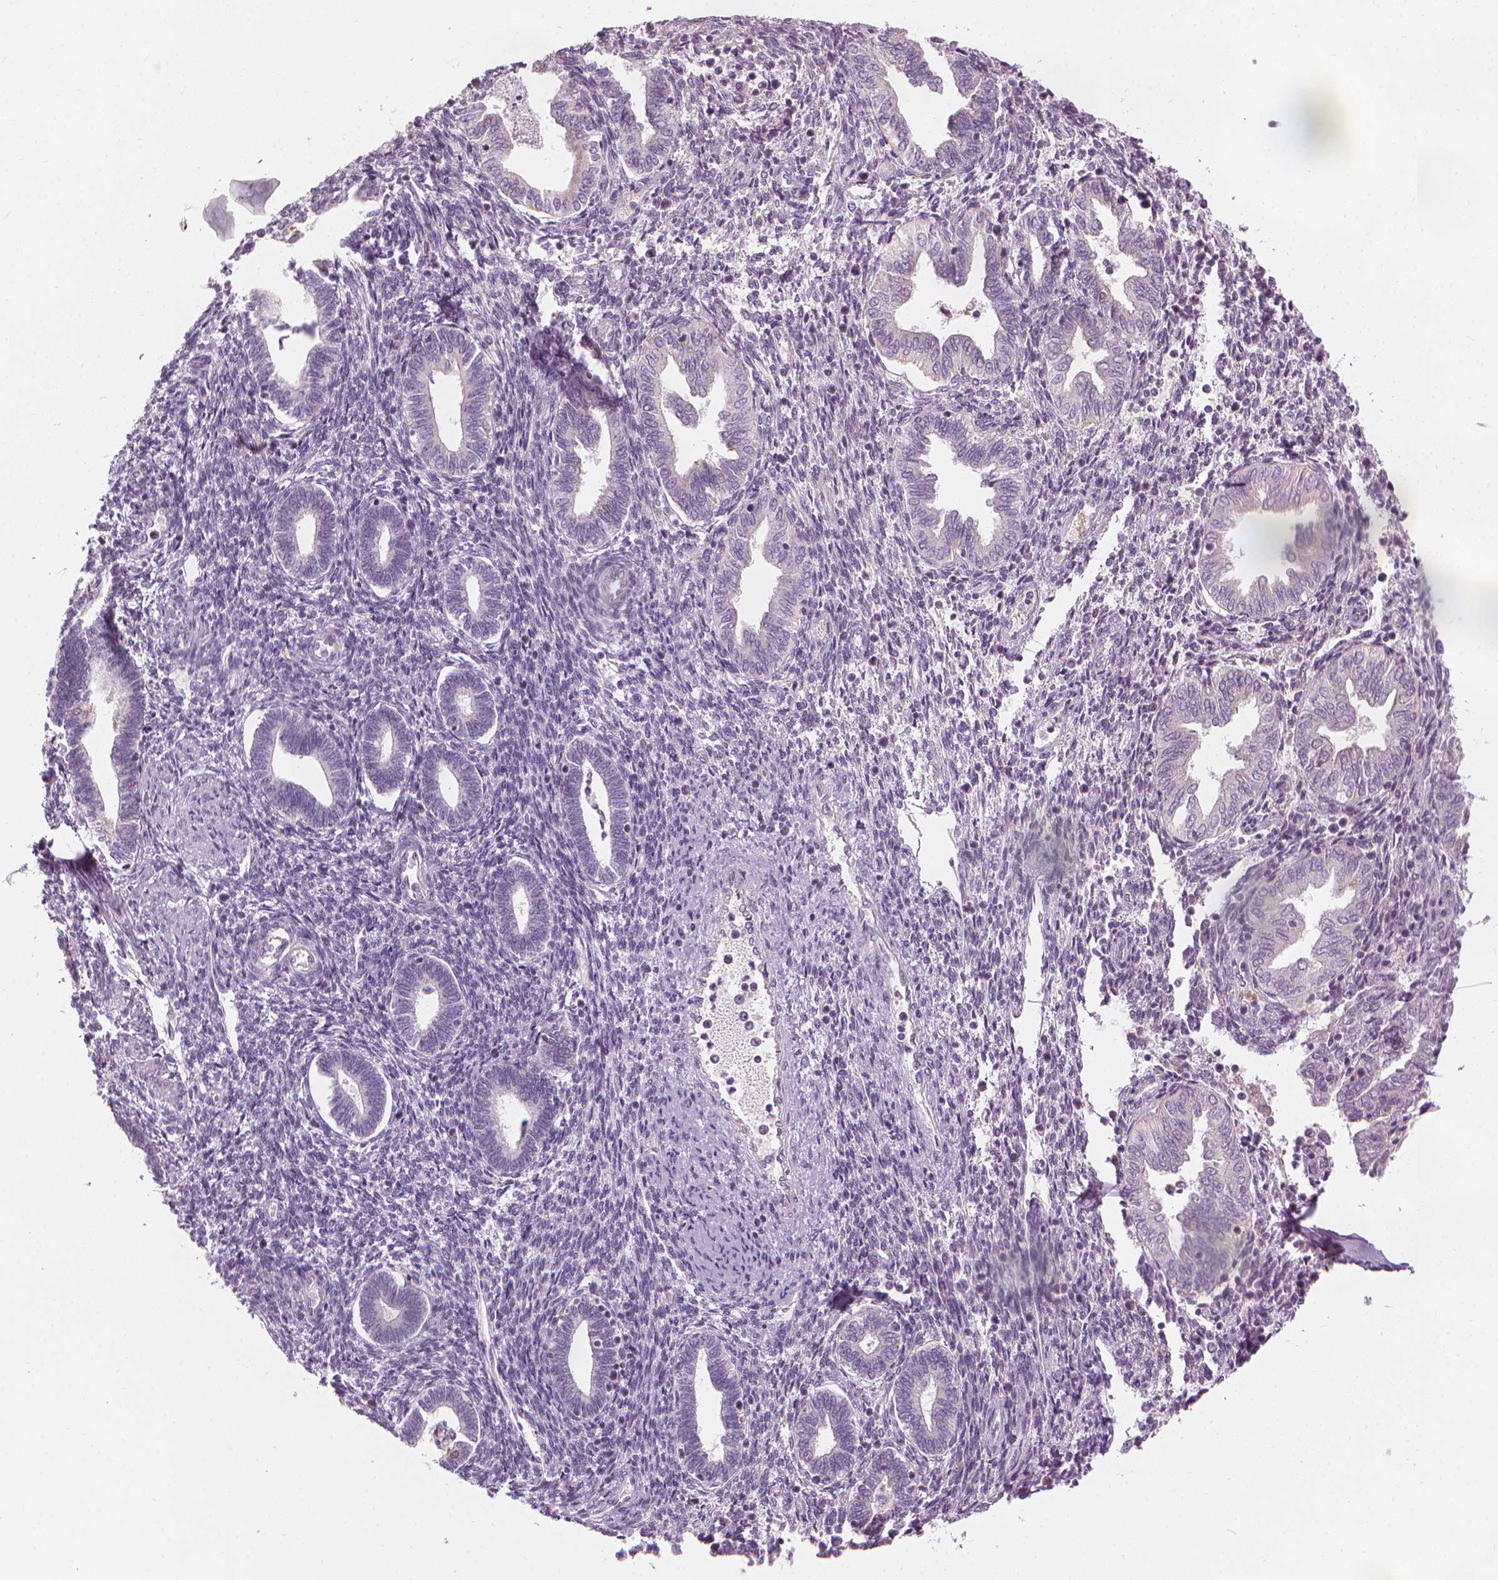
{"staining": {"intensity": "negative", "quantity": "none", "location": "none"}, "tissue": "endometrium", "cell_type": "Cells in endometrial stroma", "image_type": "normal", "snomed": [{"axis": "morphology", "description": "Normal tissue, NOS"}, {"axis": "topography", "description": "Endometrium"}], "caption": "Immunohistochemistry (IHC) of benign human endometrium exhibits no staining in cells in endometrial stroma. (DAB immunohistochemistry with hematoxylin counter stain).", "gene": "CFAP126", "patient": {"sex": "female", "age": 42}}